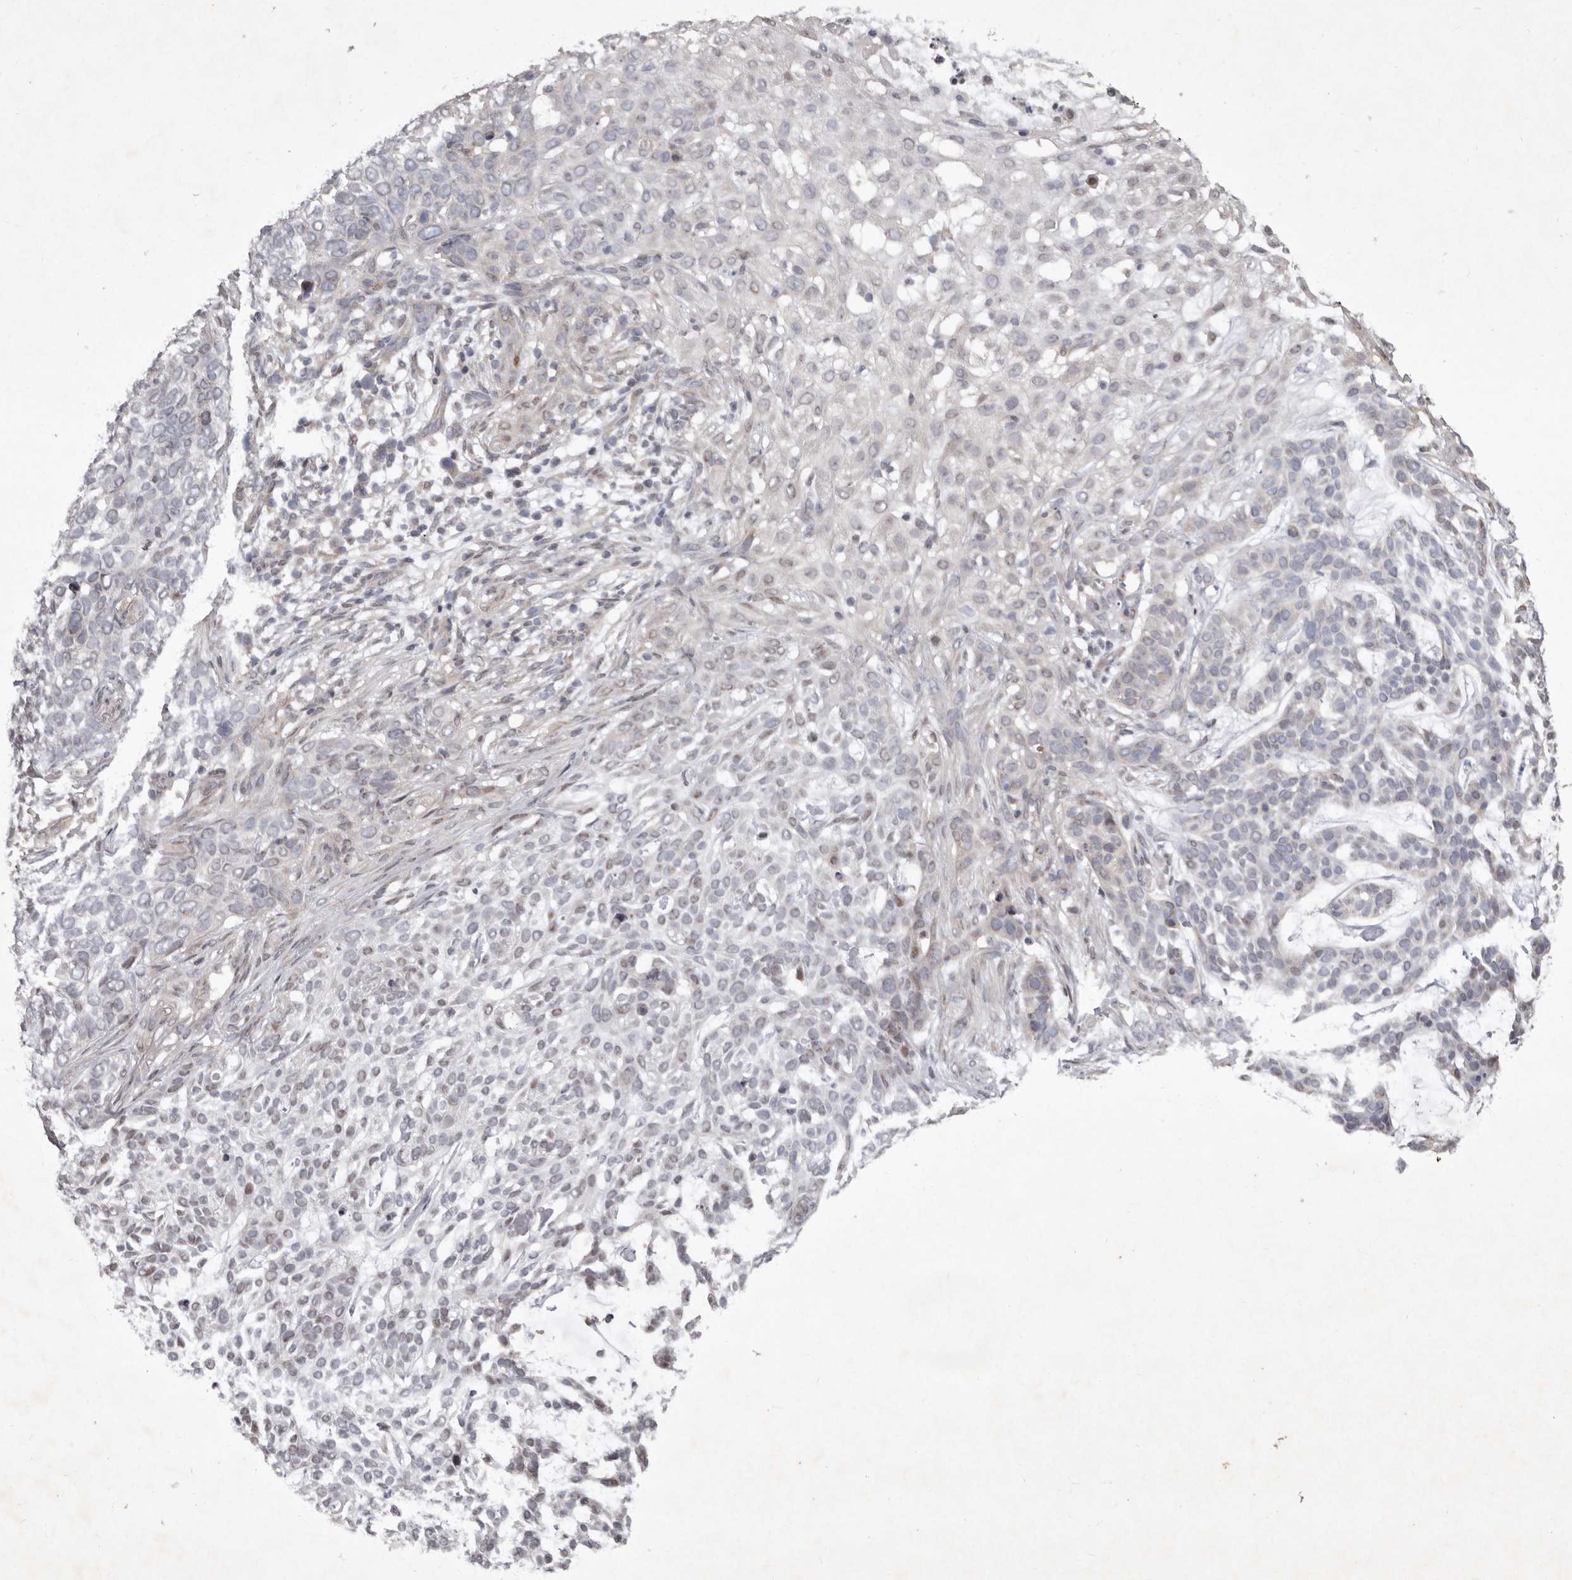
{"staining": {"intensity": "weak", "quantity": "<25%", "location": "cytoplasmic/membranous"}, "tissue": "skin cancer", "cell_type": "Tumor cells", "image_type": "cancer", "snomed": [{"axis": "morphology", "description": "Basal cell carcinoma"}, {"axis": "topography", "description": "Skin"}], "caption": "Immunohistochemistry (IHC) micrograph of skin basal cell carcinoma stained for a protein (brown), which displays no positivity in tumor cells.", "gene": "ABL1", "patient": {"sex": "female", "age": 64}}